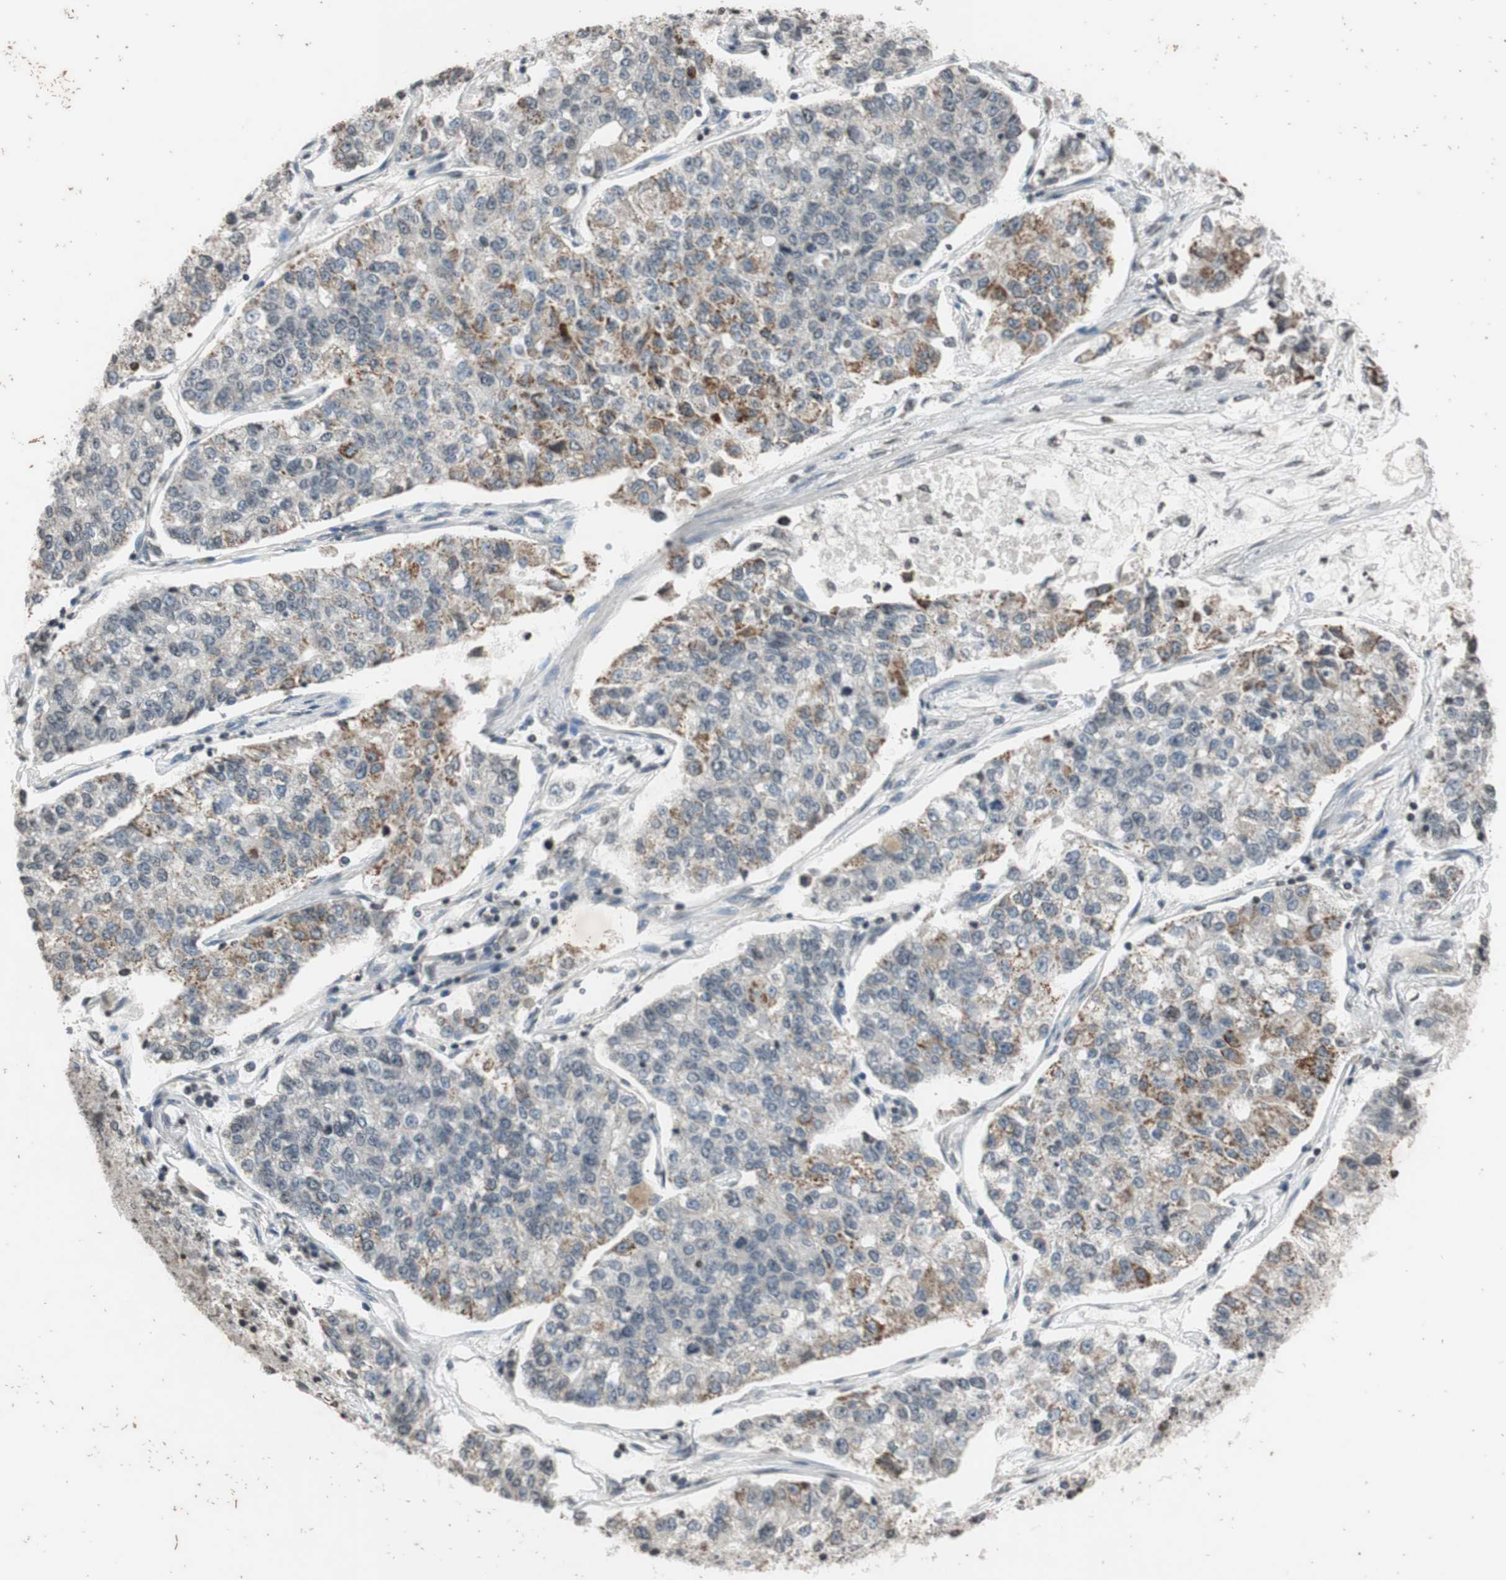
{"staining": {"intensity": "moderate", "quantity": "<25%", "location": "cytoplasmic/membranous"}, "tissue": "lung cancer", "cell_type": "Tumor cells", "image_type": "cancer", "snomed": [{"axis": "morphology", "description": "Adenocarcinoma, NOS"}, {"axis": "topography", "description": "Lung"}], "caption": "Protein positivity by IHC exhibits moderate cytoplasmic/membranous expression in about <25% of tumor cells in lung cancer.", "gene": "MCM6", "patient": {"sex": "male", "age": 49}}